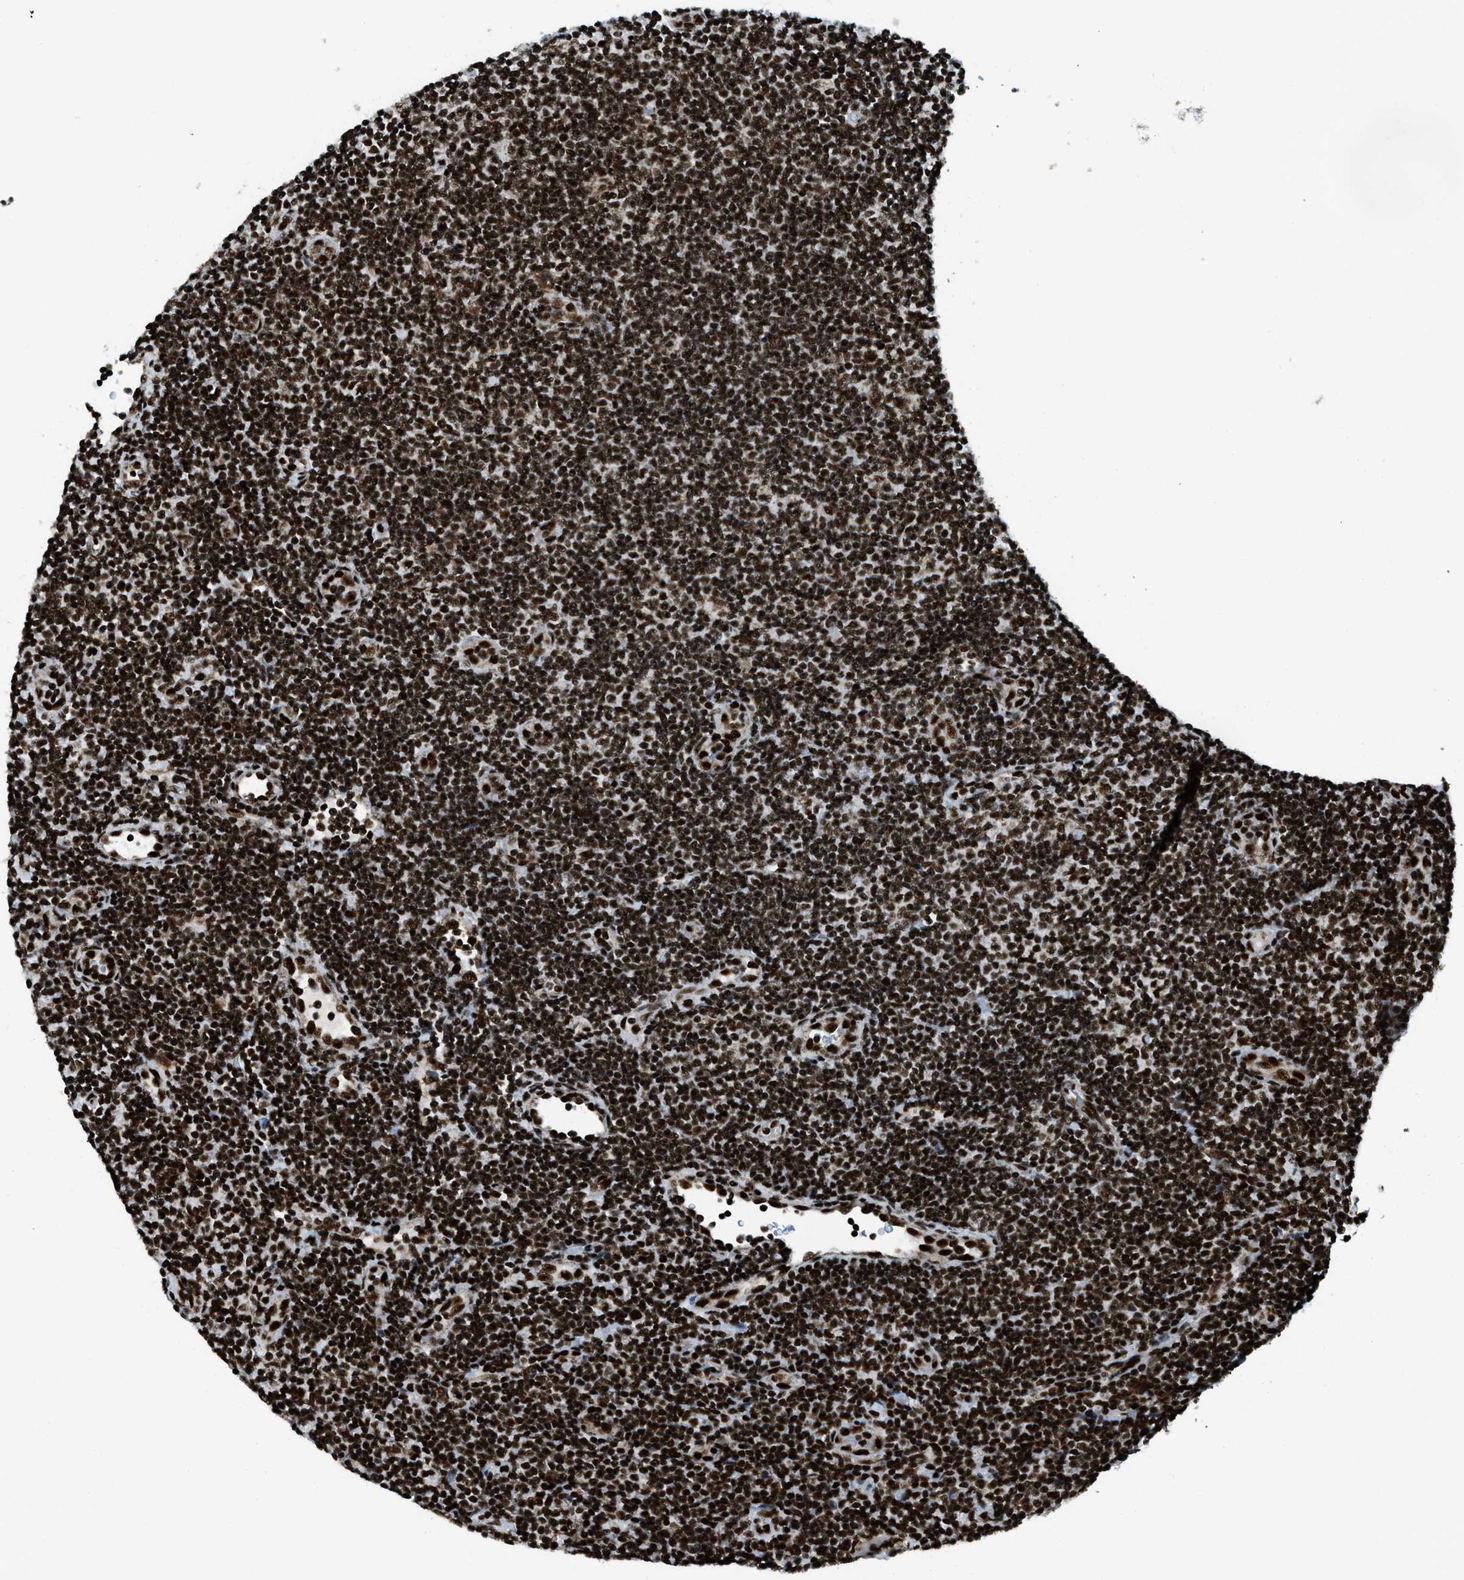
{"staining": {"intensity": "strong", "quantity": ">75%", "location": "nuclear"}, "tissue": "lymphoma", "cell_type": "Tumor cells", "image_type": "cancer", "snomed": [{"axis": "morphology", "description": "Malignant lymphoma, non-Hodgkin's type, Low grade"}, {"axis": "topography", "description": "Lymph node"}], "caption": "Strong nuclear protein expression is identified in approximately >75% of tumor cells in low-grade malignant lymphoma, non-Hodgkin's type. The staining is performed using DAB brown chromogen to label protein expression. The nuclei are counter-stained blue using hematoxylin.", "gene": "GABPB1", "patient": {"sex": "male", "age": 83}}